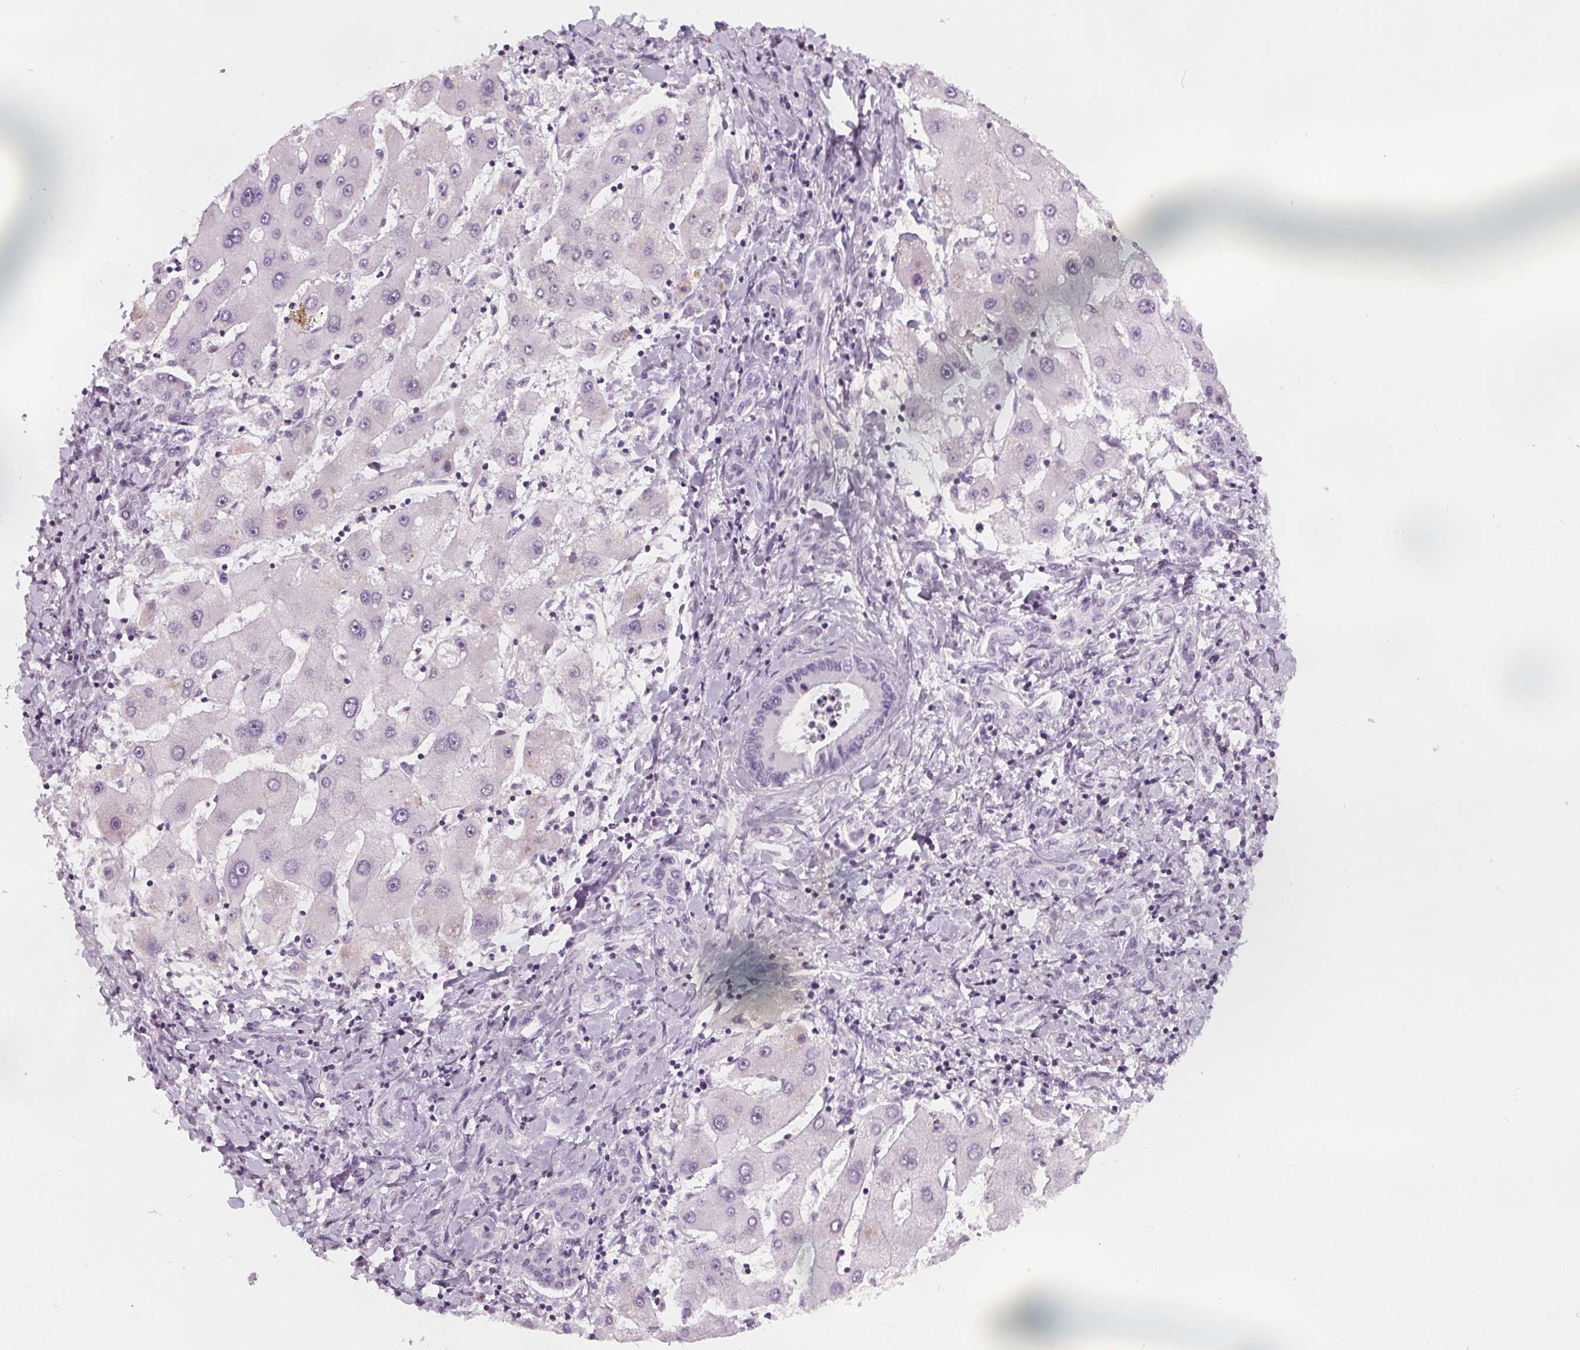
{"staining": {"intensity": "negative", "quantity": "none", "location": "none"}, "tissue": "liver cancer", "cell_type": "Tumor cells", "image_type": "cancer", "snomed": [{"axis": "morphology", "description": "Cholangiocarcinoma"}, {"axis": "topography", "description": "Liver"}], "caption": "DAB (3,3'-diaminobenzidine) immunohistochemical staining of human liver cancer reveals no significant staining in tumor cells.", "gene": "SLC5A12", "patient": {"sex": "male", "age": 66}}